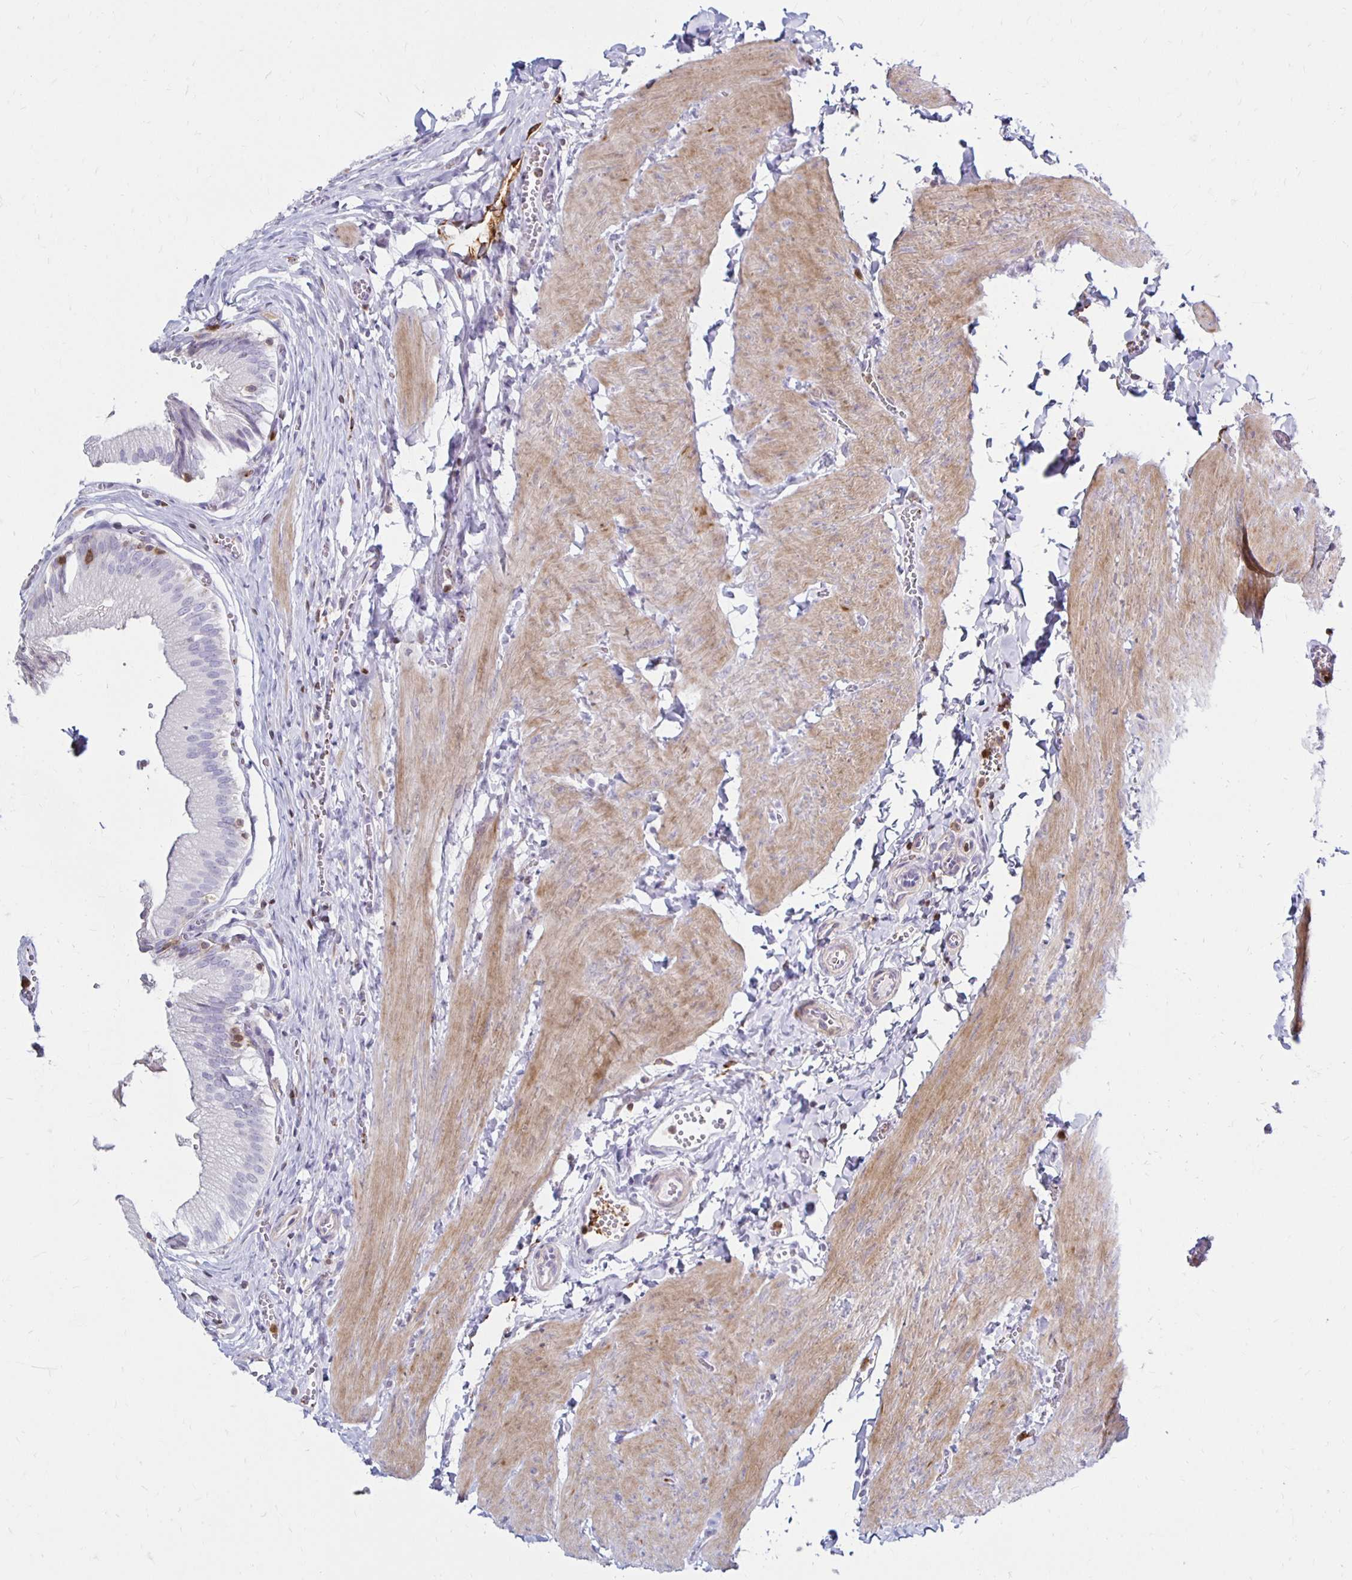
{"staining": {"intensity": "negative", "quantity": "none", "location": "none"}, "tissue": "gallbladder", "cell_type": "Glandular cells", "image_type": "normal", "snomed": [{"axis": "morphology", "description": "Normal tissue, NOS"}, {"axis": "topography", "description": "Gallbladder"}, {"axis": "topography", "description": "Peripheral nerve tissue"}], "caption": "This is an immunohistochemistry (IHC) photomicrograph of normal human gallbladder. There is no expression in glandular cells.", "gene": "CCL21", "patient": {"sex": "male", "age": 17}}